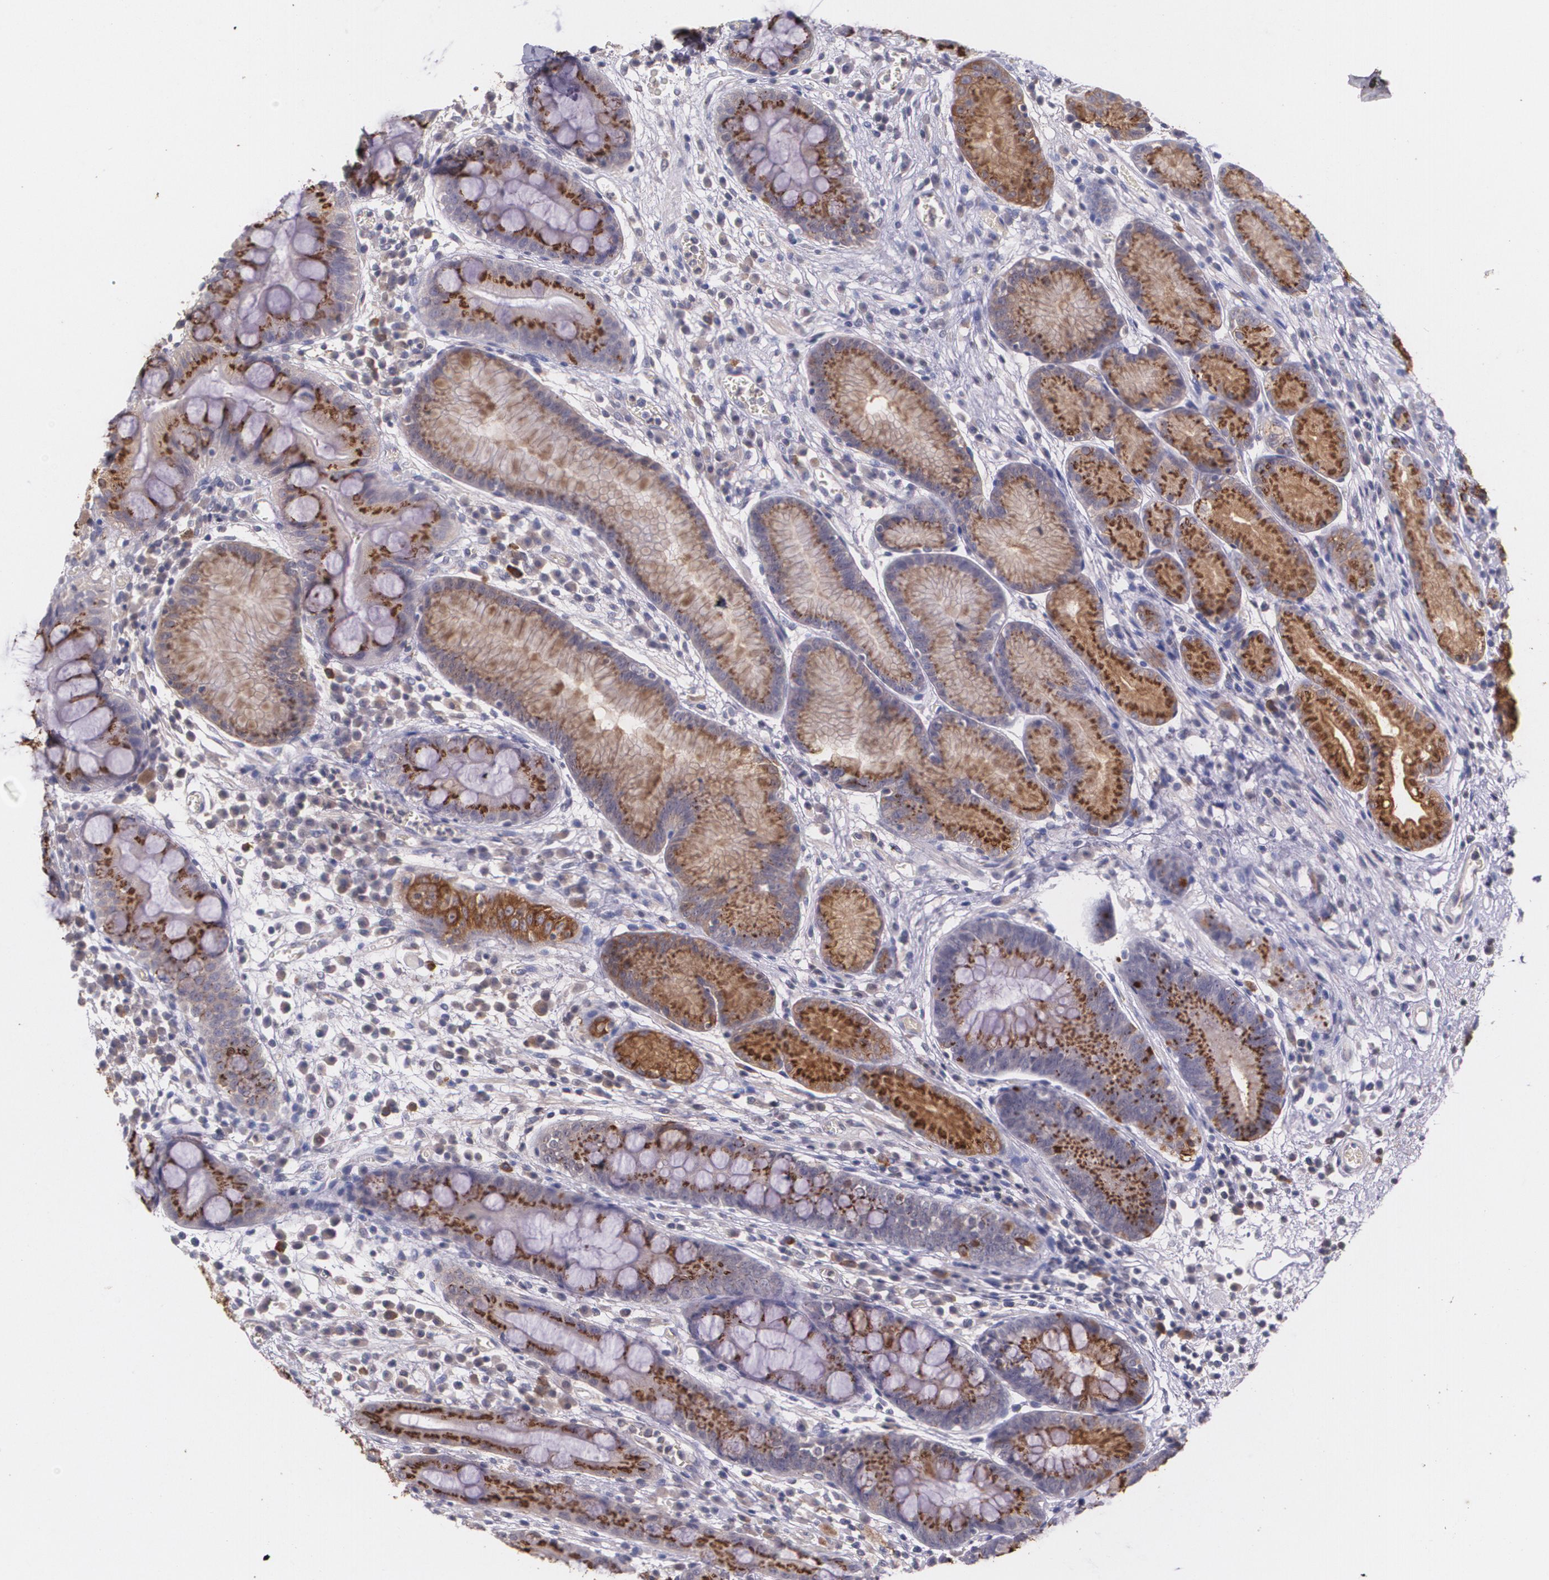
{"staining": {"intensity": "moderate", "quantity": ">75%", "location": "cytoplasmic/membranous"}, "tissue": "stomach", "cell_type": "Glandular cells", "image_type": "normal", "snomed": [{"axis": "morphology", "description": "Normal tissue, NOS"}, {"axis": "morphology", "description": "Inflammation, NOS"}, {"axis": "topography", "description": "Stomach, lower"}], "caption": "About >75% of glandular cells in benign human stomach display moderate cytoplasmic/membranous protein positivity as visualized by brown immunohistochemical staining.", "gene": "TM4SF1", "patient": {"sex": "male", "age": 59}}